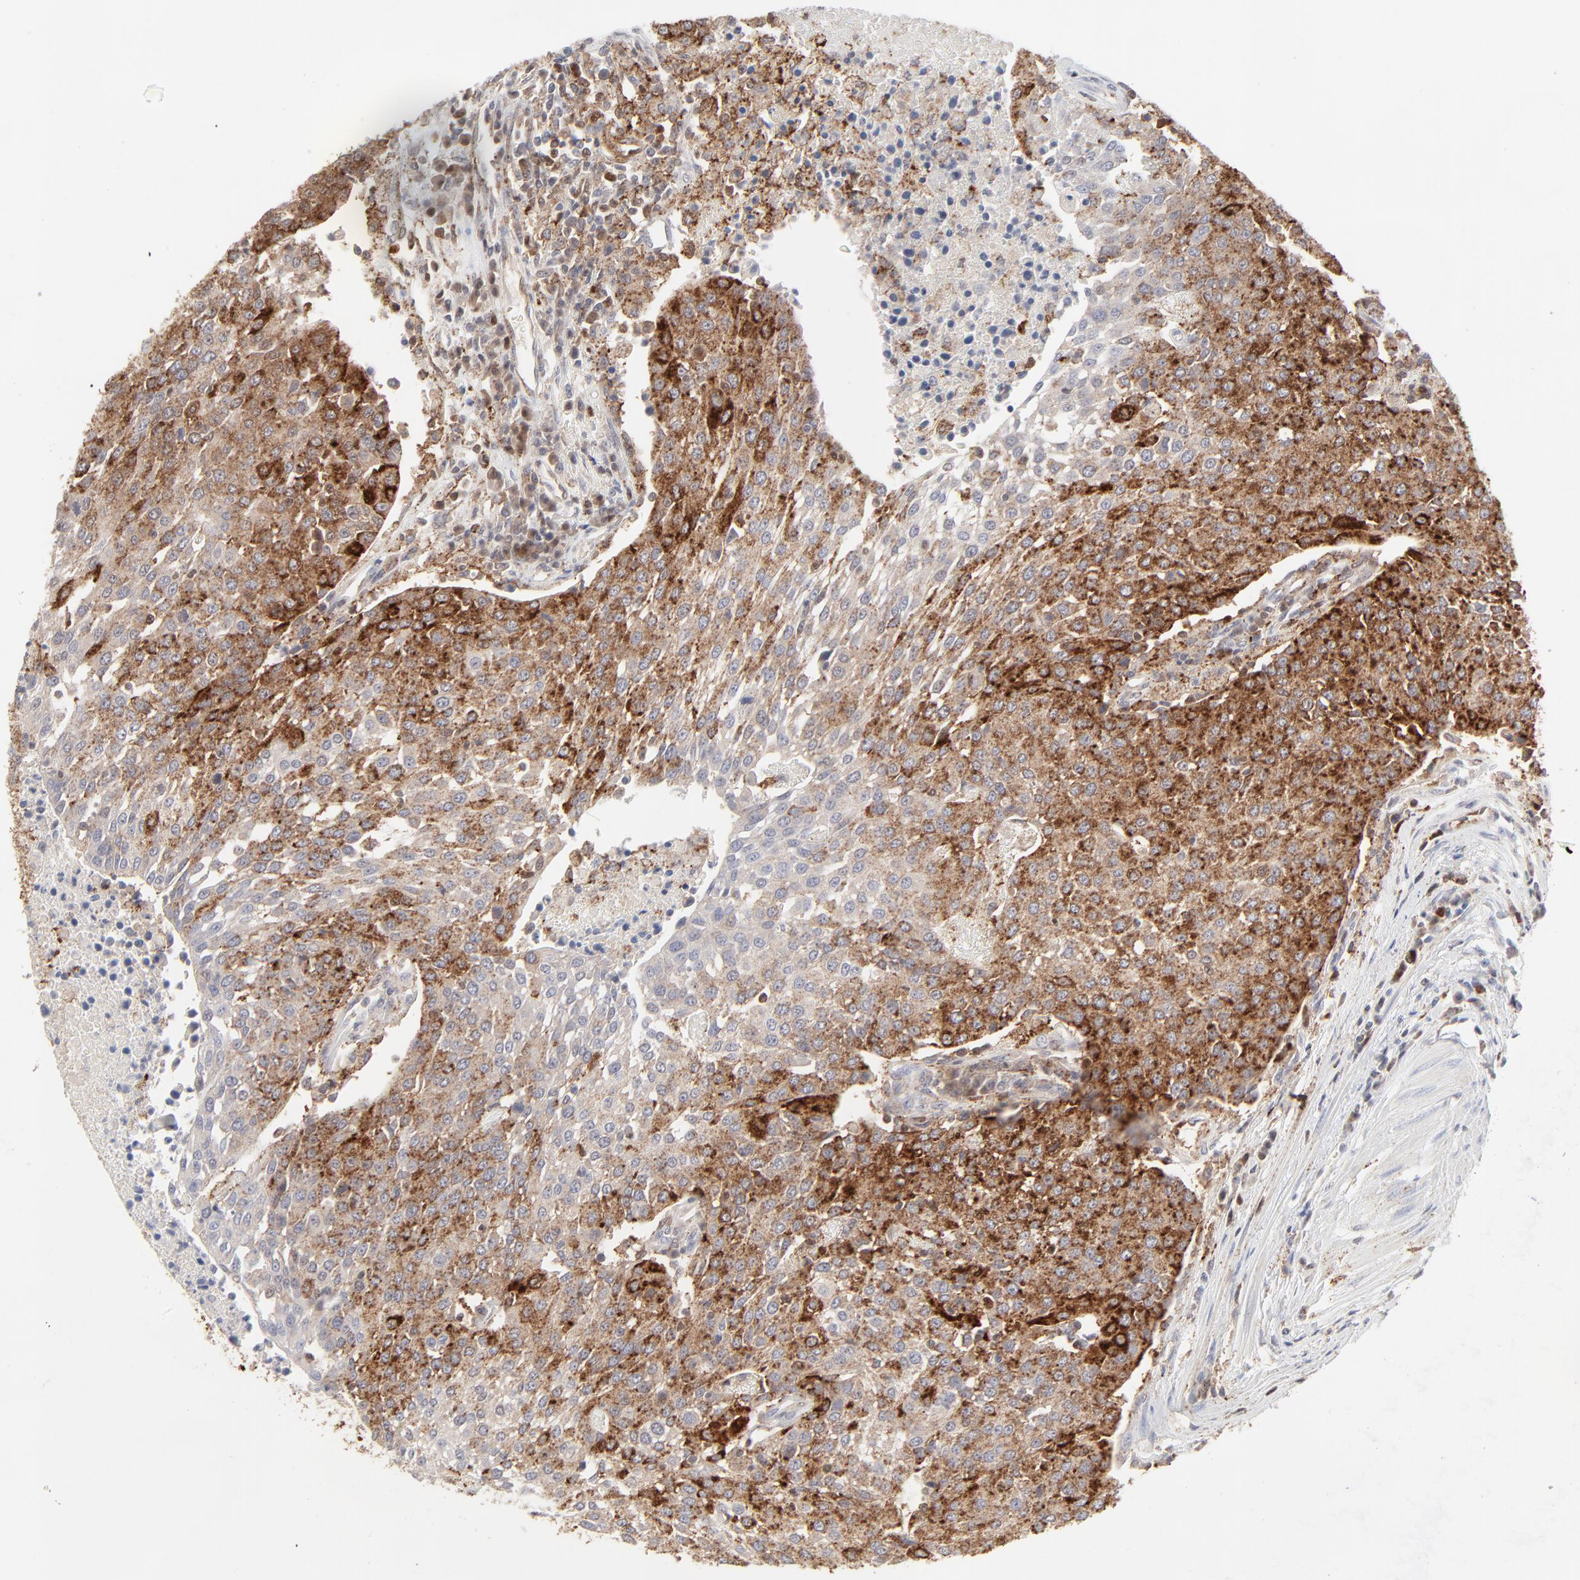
{"staining": {"intensity": "moderate", "quantity": "25%-75%", "location": "cytoplasmic/membranous"}, "tissue": "urothelial cancer", "cell_type": "Tumor cells", "image_type": "cancer", "snomed": [{"axis": "morphology", "description": "Urothelial carcinoma, High grade"}, {"axis": "topography", "description": "Urinary bladder"}], "caption": "An immunohistochemistry micrograph of tumor tissue is shown. Protein staining in brown labels moderate cytoplasmic/membranous positivity in urothelial carcinoma (high-grade) within tumor cells.", "gene": "CDK6", "patient": {"sex": "female", "age": 85}}